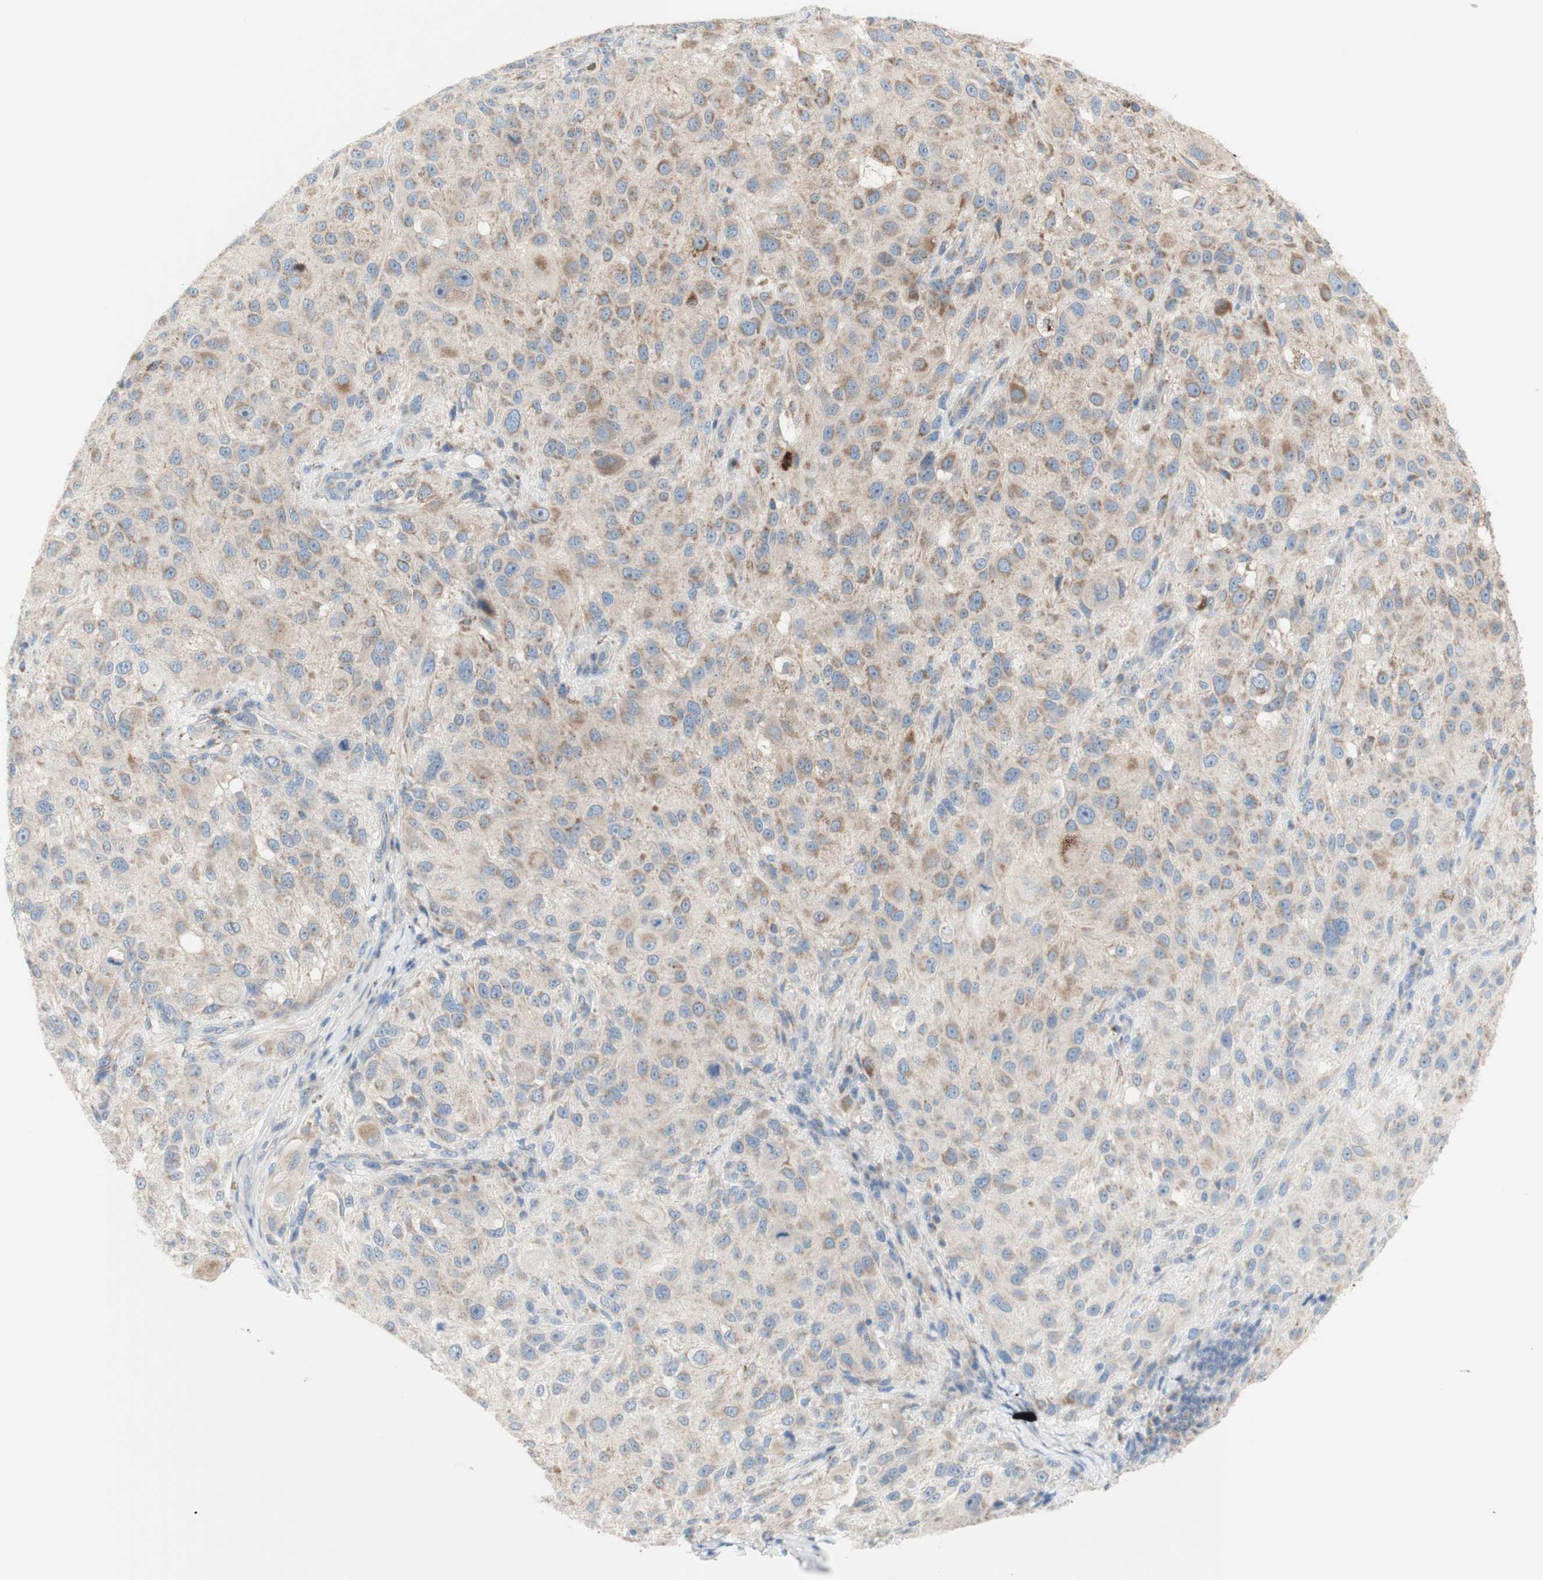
{"staining": {"intensity": "weak", "quantity": "<25%", "location": "cytoplasmic/membranous"}, "tissue": "melanoma", "cell_type": "Tumor cells", "image_type": "cancer", "snomed": [{"axis": "morphology", "description": "Necrosis, NOS"}, {"axis": "morphology", "description": "Malignant melanoma, NOS"}, {"axis": "topography", "description": "Skin"}], "caption": "A histopathology image of human melanoma is negative for staining in tumor cells. (Stains: DAB immunohistochemistry (IHC) with hematoxylin counter stain, Microscopy: brightfield microscopy at high magnification).", "gene": "C3orf52", "patient": {"sex": "female", "age": 87}}